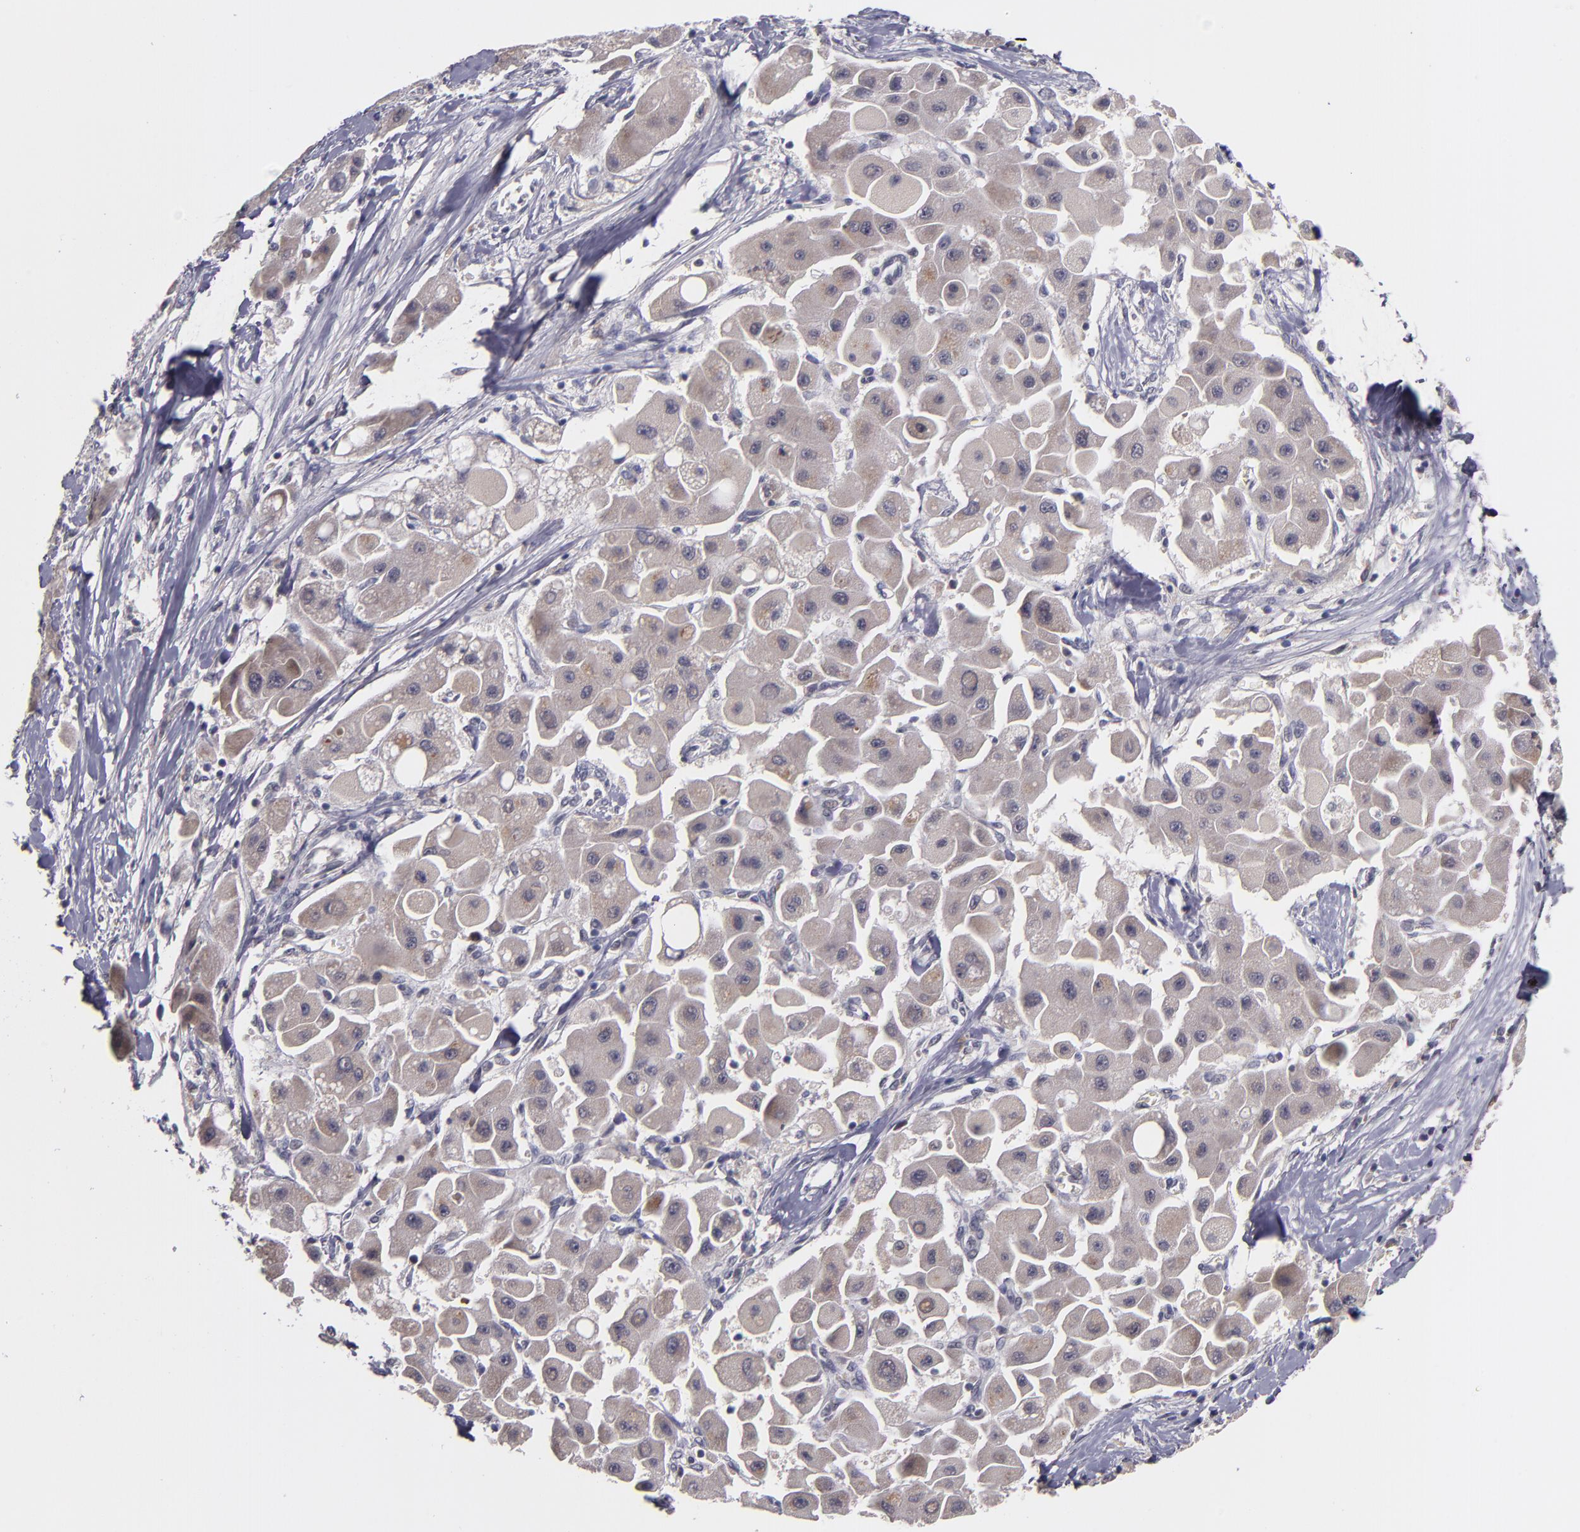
{"staining": {"intensity": "weak", "quantity": "25%-75%", "location": "cytoplasmic/membranous"}, "tissue": "liver cancer", "cell_type": "Tumor cells", "image_type": "cancer", "snomed": [{"axis": "morphology", "description": "Carcinoma, Hepatocellular, NOS"}, {"axis": "topography", "description": "Liver"}], "caption": "Protein staining displays weak cytoplasmic/membranous positivity in approximately 25%-75% of tumor cells in liver cancer (hepatocellular carcinoma). (Stains: DAB (3,3'-diaminobenzidine) in brown, nuclei in blue, Microscopy: brightfield microscopy at high magnification).", "gene": "CDC7", "patient": {"sex": "male", "age": 24}}